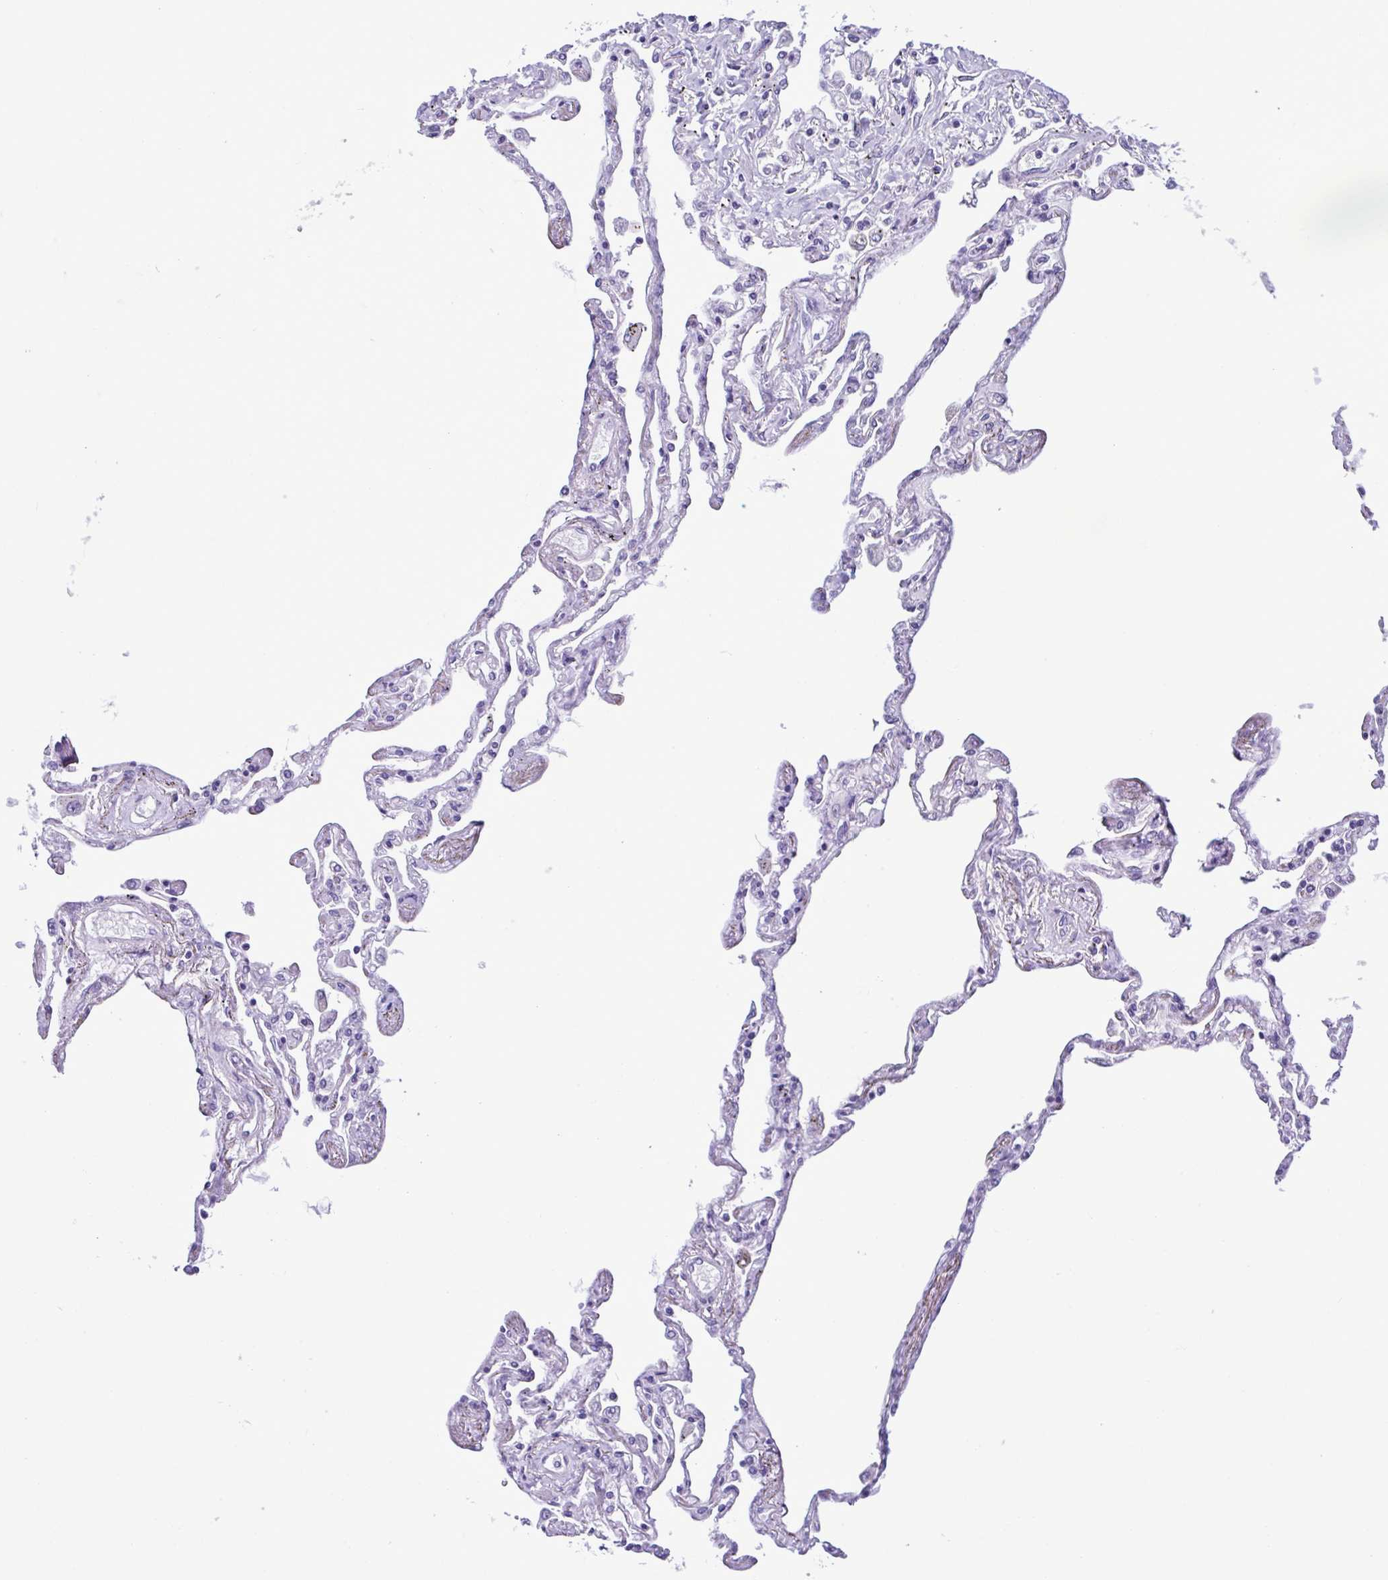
{"staining": {"intensity": "negative", "quantity": "none", "location": "none"}, "tissue": "lung", "cell_type": "Alveolar cells", "image_type": "normal", "snomed": [{"axis": "morphology", "description": "Normal tissue, NOS"}, {"axis": "morphology", "description": "Adenocarcinoma, NOS"}, {"axis": "topography", "description": "Cartilage tissue"}, {"axis": "topography", "description": "Lung"}], "caption": "Micrograph shows no significant protein positivity in alveolar cells of normal lung. Brightfield microscopy of IHC stained with DAB (brown) and hematoxylin (blue), captured at high magnification.", "gene": "CBY2", "patient": {"sex": "female", "age": 67}}